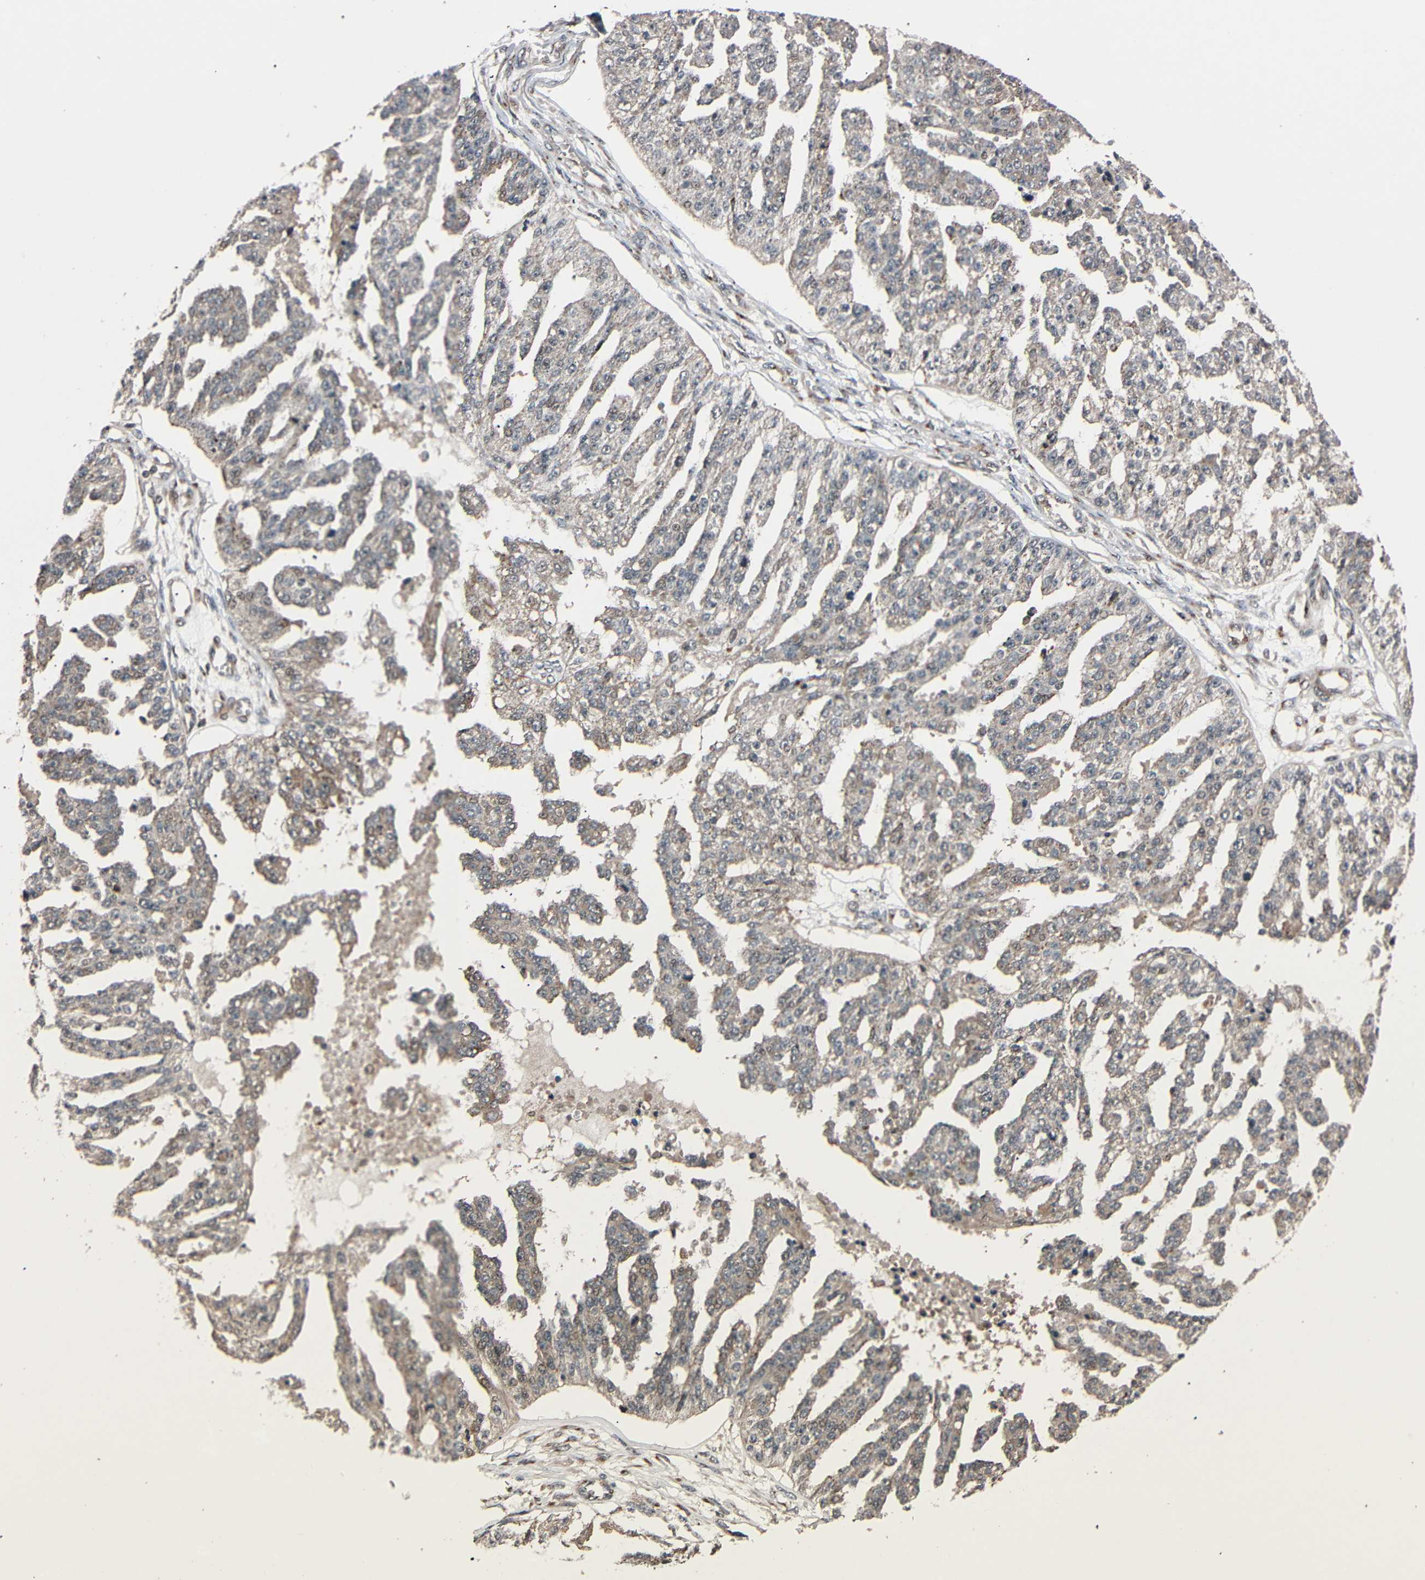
{"staining": {"intensity": "weak", "quantity": ">75%", "location": "cytoplasmic/membranous"}, "tissue": "ovarian cancer", "cell_type": "Tumor cells", "image_type": "cancer", "snomed": [{"axis": "morphology", "description": "Cystadenocarcinoma, serous, NOS"}, {"axis": "topography", "description": "Ovary"}], "caption": "IHC photomicrograph of ovarian cancer (serous cystadenocarcinoma) stained for a protein (brown), which displays low levels of weak cytoplasmic/membranous staining in about >75% of tumor cells.", "gene": "AKAP9", "patient": {"sex": "female", "age": 58}}